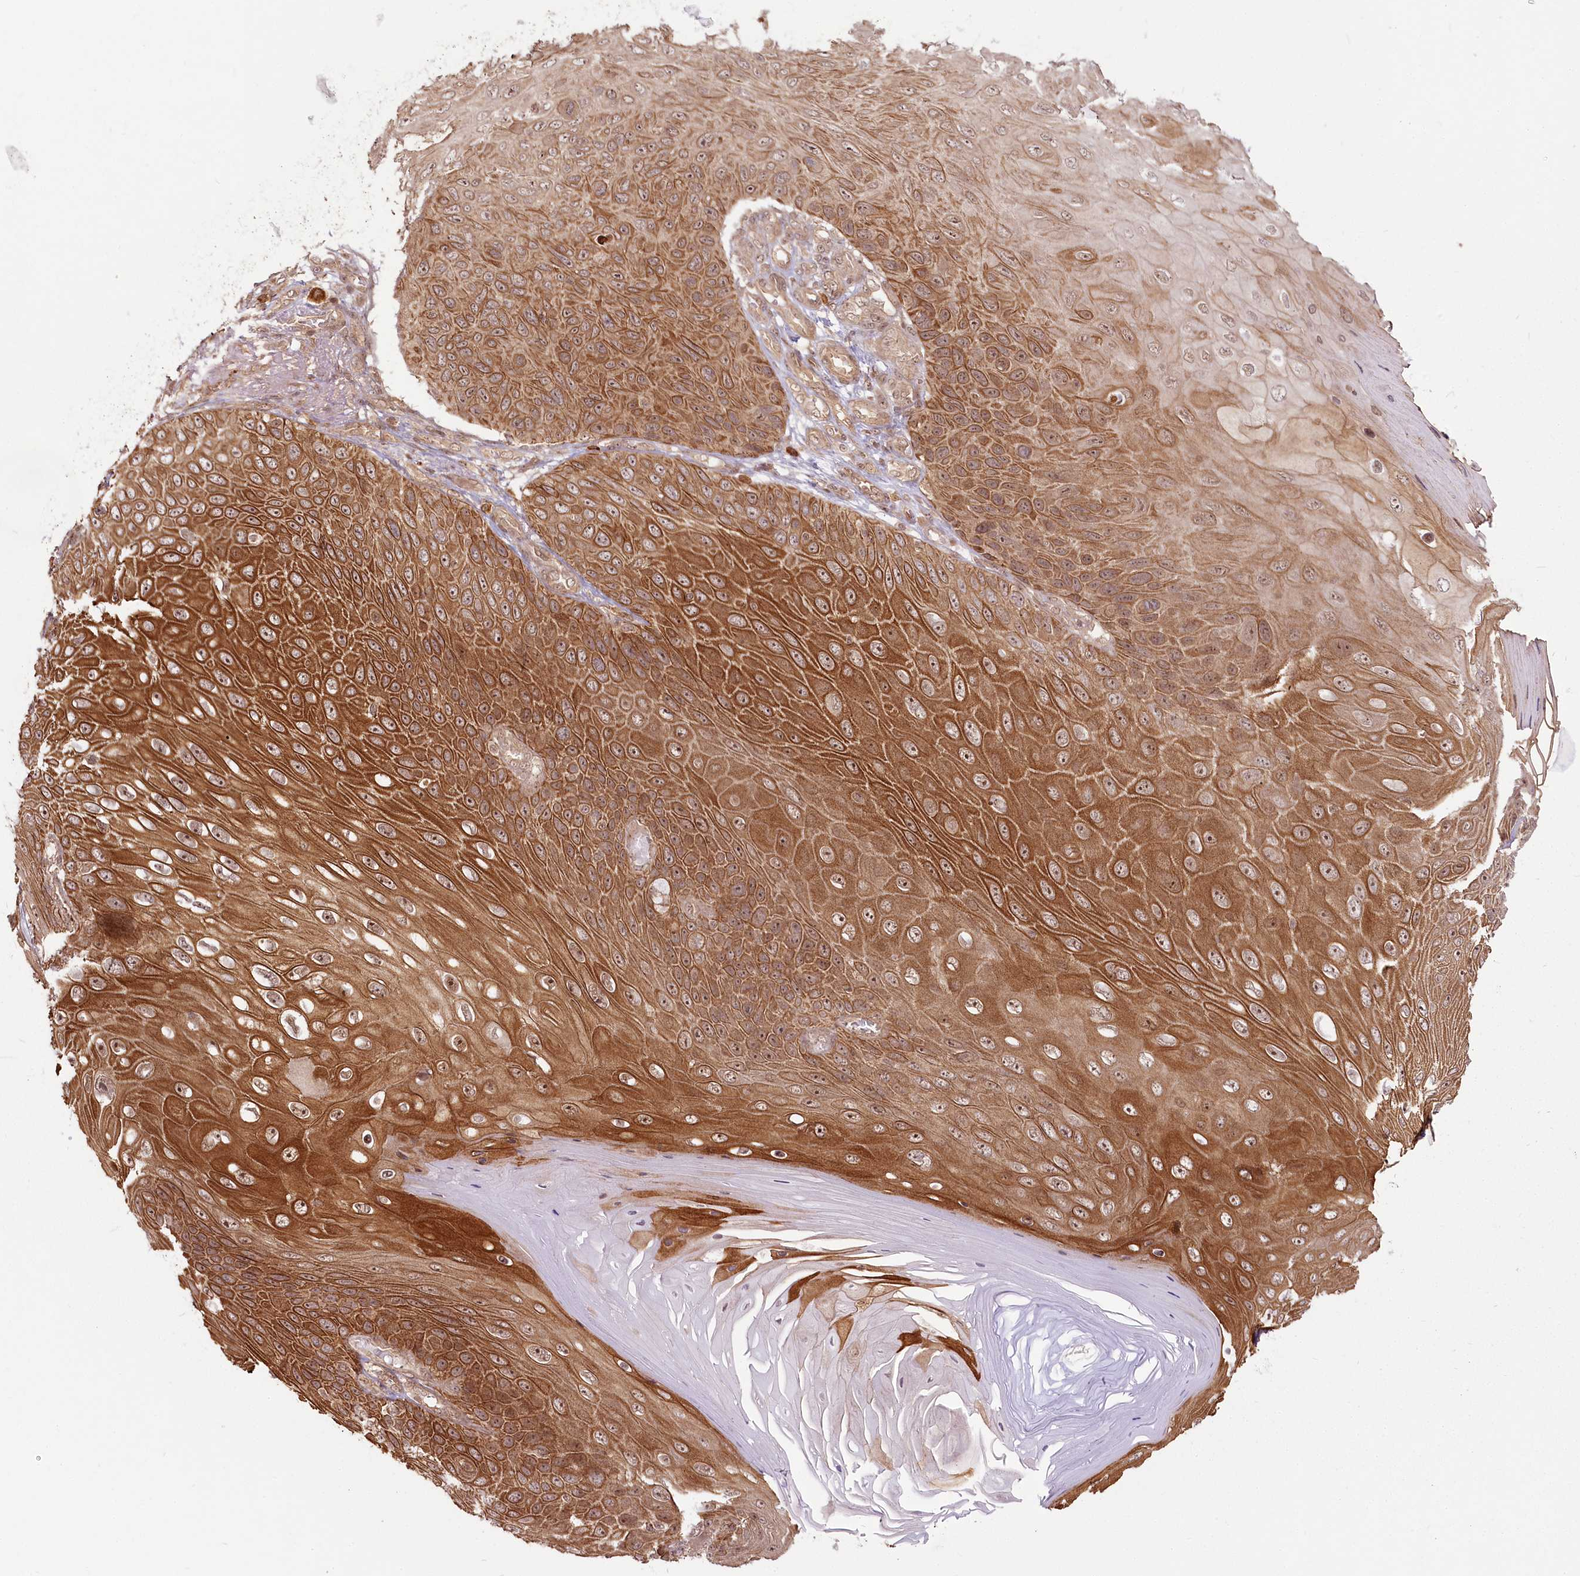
{"staining": {"intensity": "strong", "quantity": ">75%", "location": "cytoplasmic/membranous,nuclear"}, "tissue": "skin cancer", "cell_type": "Tumor cells", "image_type": "cancer", "snomed": [{"axis": "morphology", "description": "Squamous cell carcinoma, NOS"}, {"axis": "topography", "description": "Skin"}], "caption": "Protein expression analysis of human skin squamous cell carcinoma reveals strong cytoplasmic/membranous and nuclear staining in approximately >75% of tumor cells.", "gene": "R3HDM2", "patient": {"sex": "female", "age": 88}}